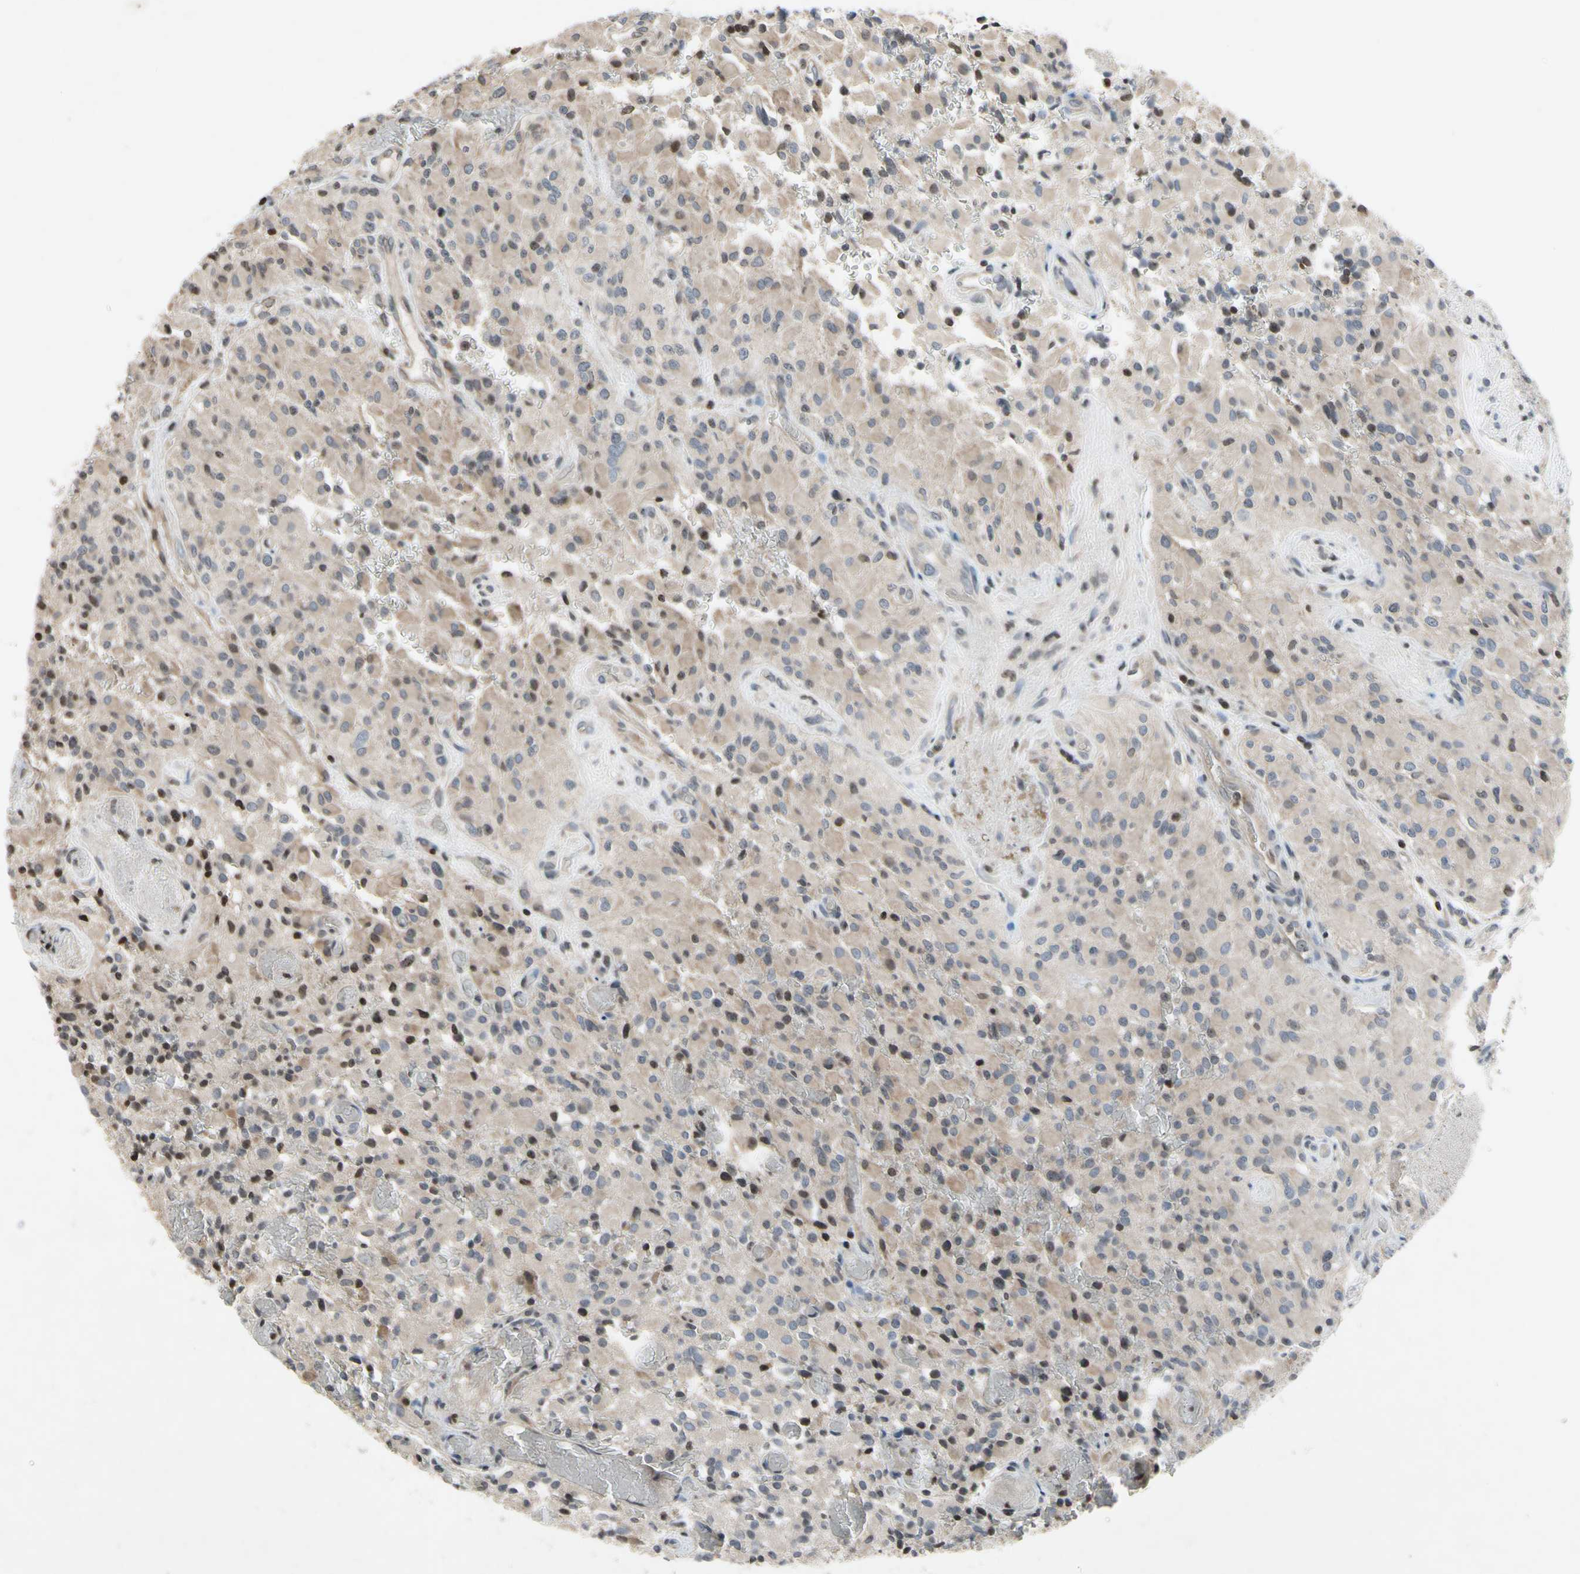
{"staining": {"intensity": "weak", "quantity": "<25%", "location": "nuclear"}, "tissue": "glioma", "cell_type": "Tumor cells", "image_type": "cancer", "snomed": [{"axis": "morphology", "description": "Glioma, malignant, High grade"}, {"axis": "topography", "description": "Brain"}], "caption": "DAB immunohistochemical staining of human glioma displays no significant positivity in tumor cells. Nuclei are stained in blue.", "gene": "ARG1", "patient": {"sex": "male", "age": 71}}